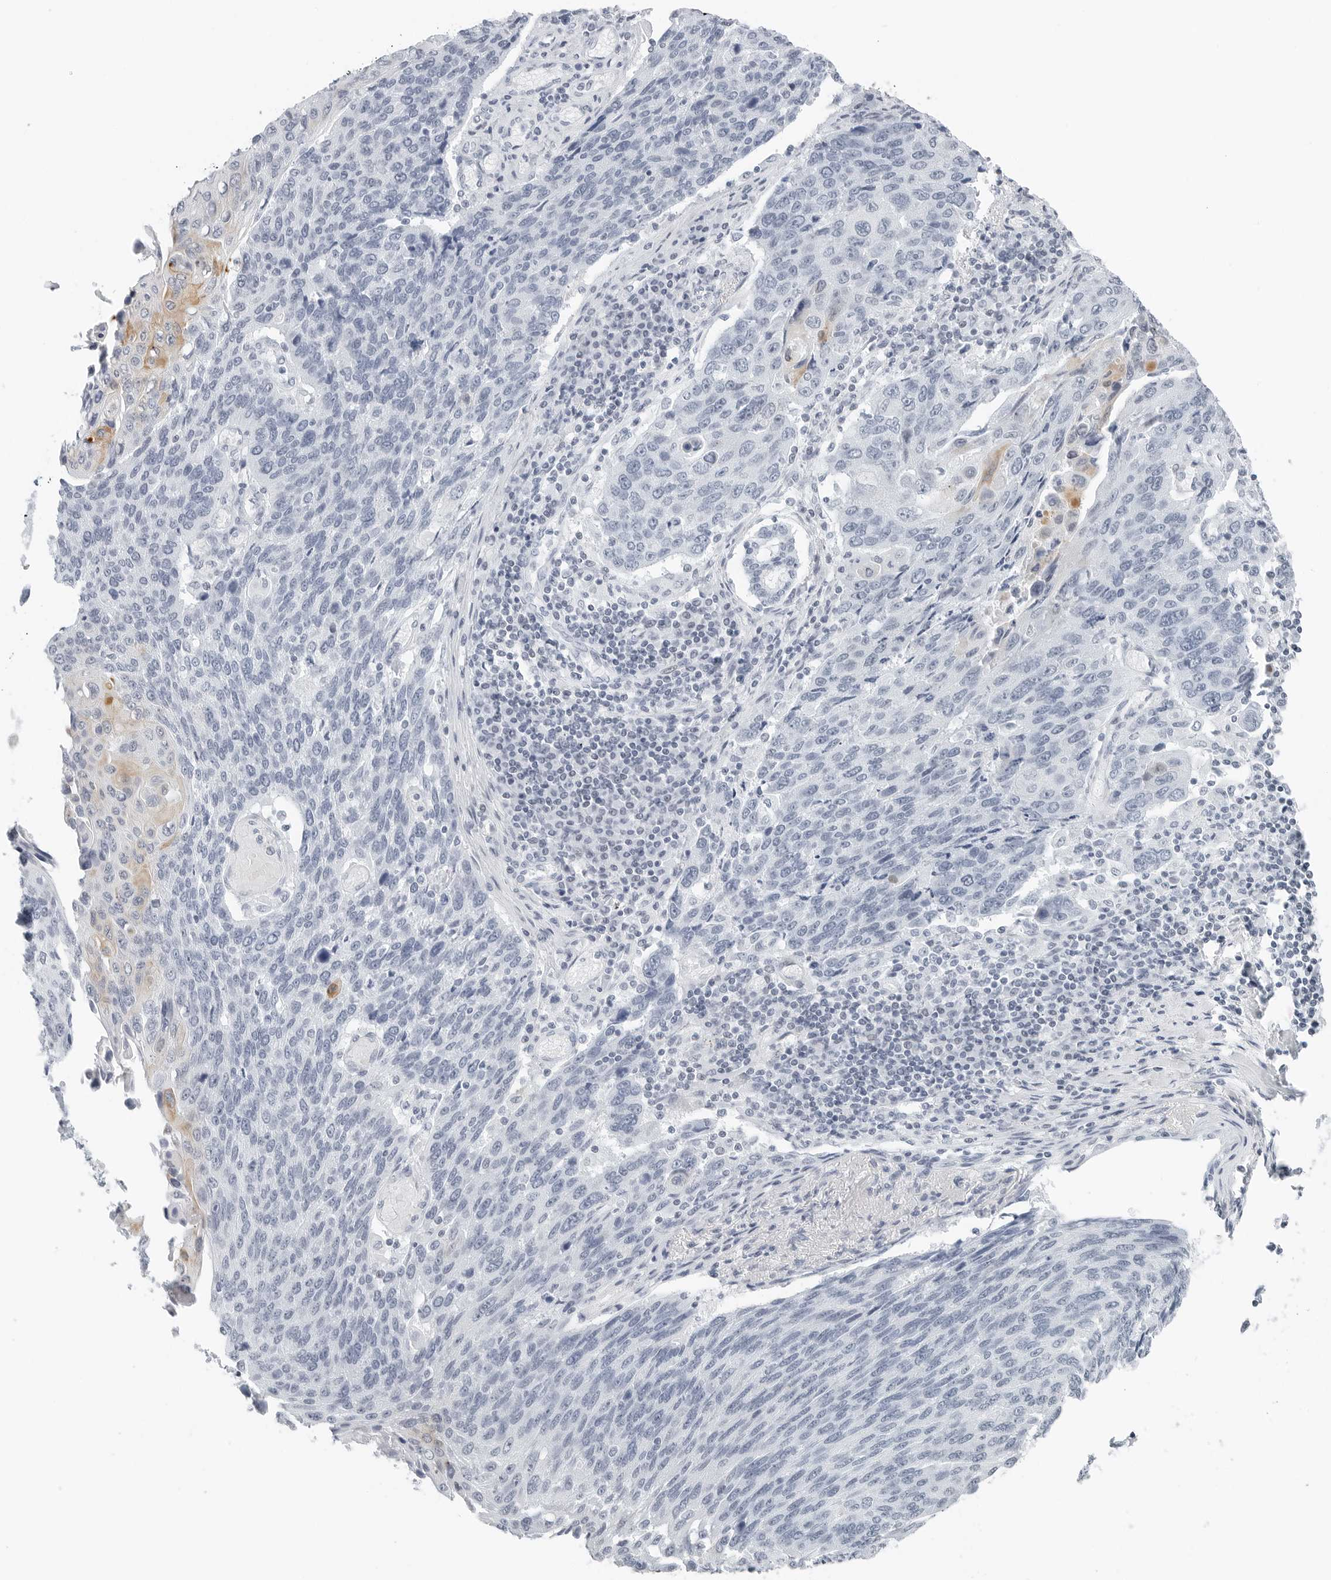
{"staining": {"intensity": "weak", "quantity": "<25%", "location": "cytoplasmic/membranous"}, "tissue": "lung cancer", "cell_type": "Tumor cells", "image_type": "cancer", "snomed": [{"axis": "morphology", "description": "Squamous cell carcinoma, NOS"}, {"axis": "topography", "description": "Lung"}], "caption": "Lung squamous cell carcinoma stained for a protein using IHC reveals no staining tumor cells.", "gene": "NTMT2", "patient": {"sex": "male", "age": 66}}